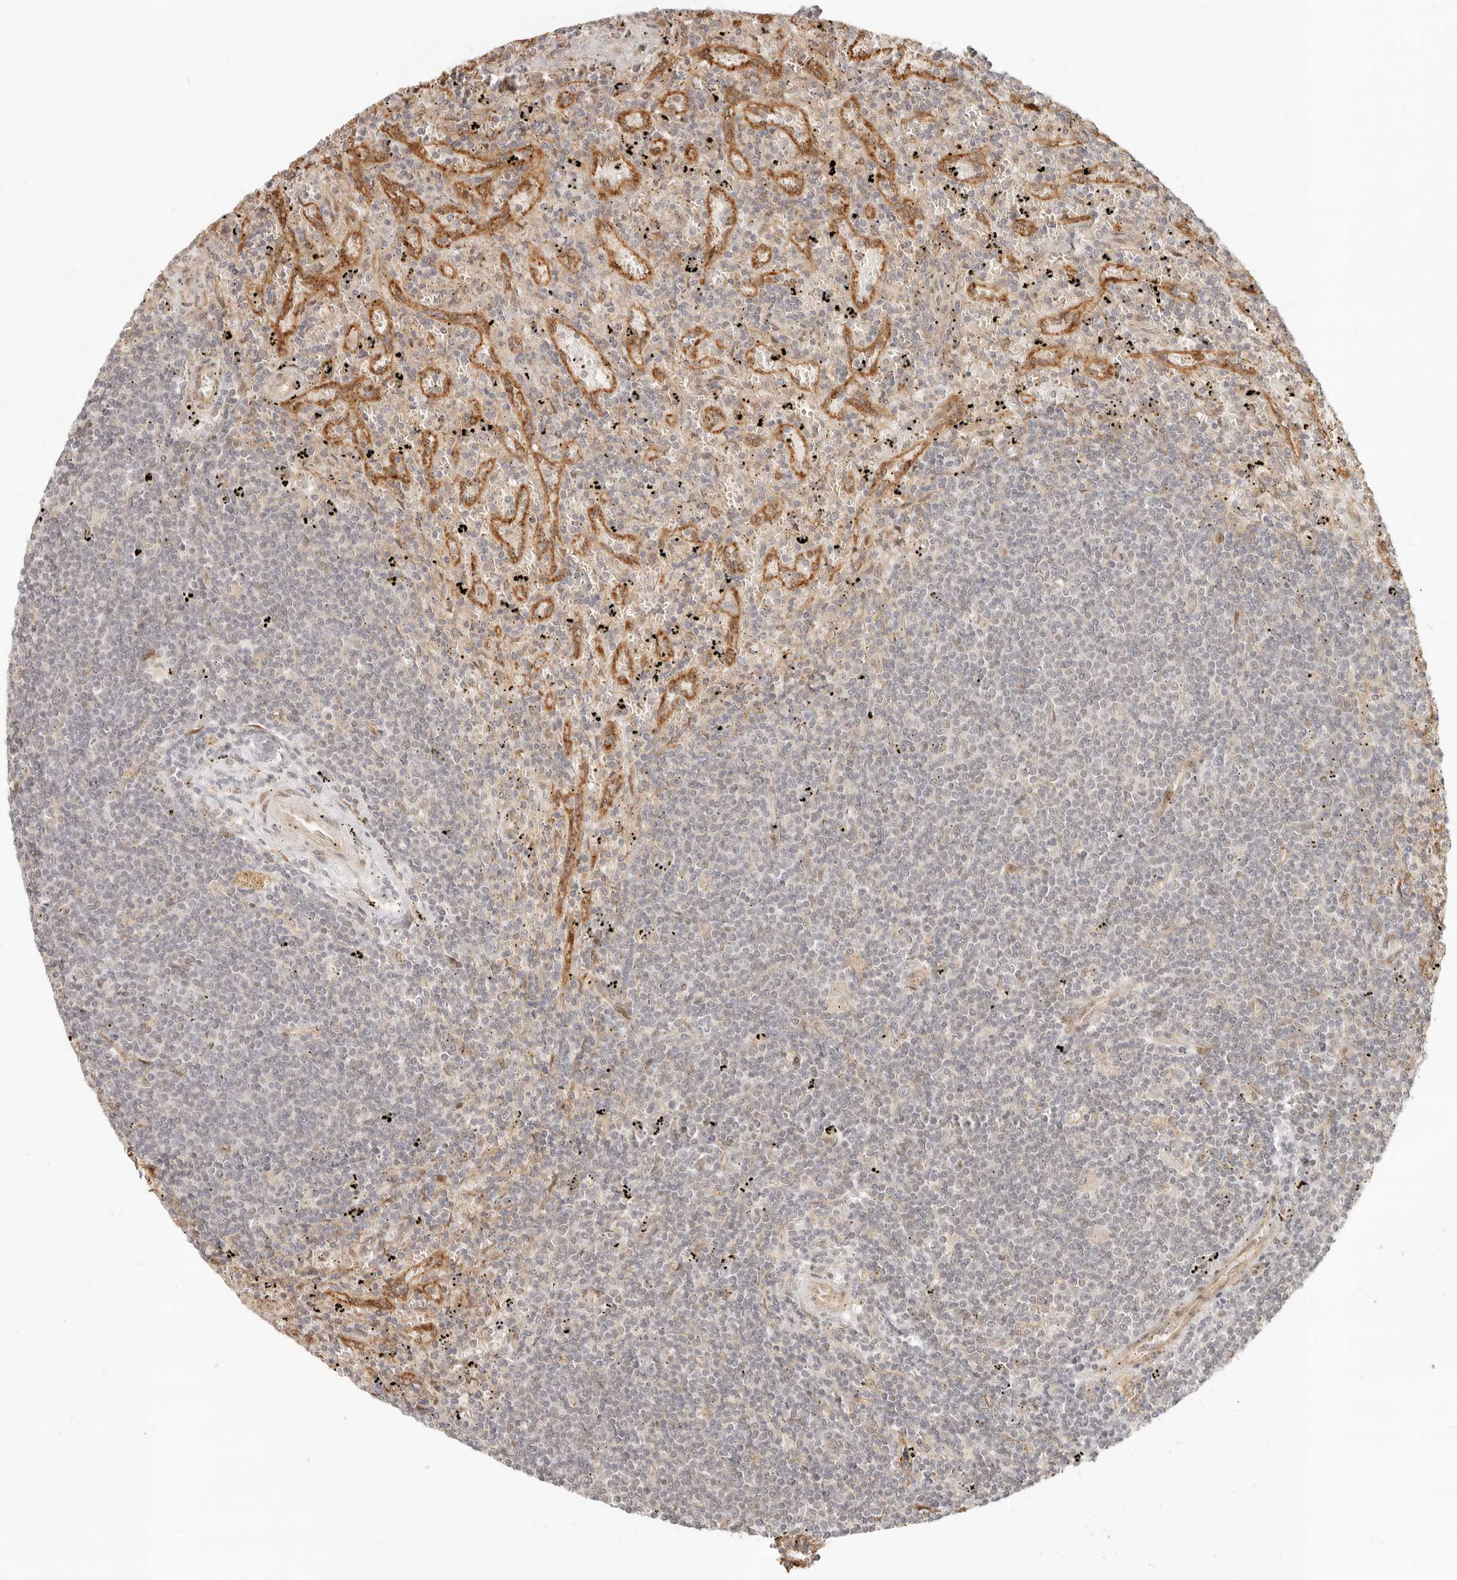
{"staining": {"intensity": "negative", "quantity": "none", "location": "none"}, "tissue": "lymphoma", "cell_type": "Tumor cells", "image_type": "cancer", "snomed": [{"axis": "morphology", "description": "Malignant lymphoma, non-Hodgkin's type, Low grade"}, {"axis": "topography", "description": "Spleen"}], "caption": "This is a micrograph of immunohistochemistry (IHC) staining of malignant lymphoma, non-Hodgkin's type (low-grade), which shows no positivity in tumor cells. The staining was performed using DAB to visualize the protein expression in brown, while the nuclei were stained in blue with hematoxylin (Magnification: 20x).", "gene": "TUFT1", "patient": {"sex": "male", "age": 76}}